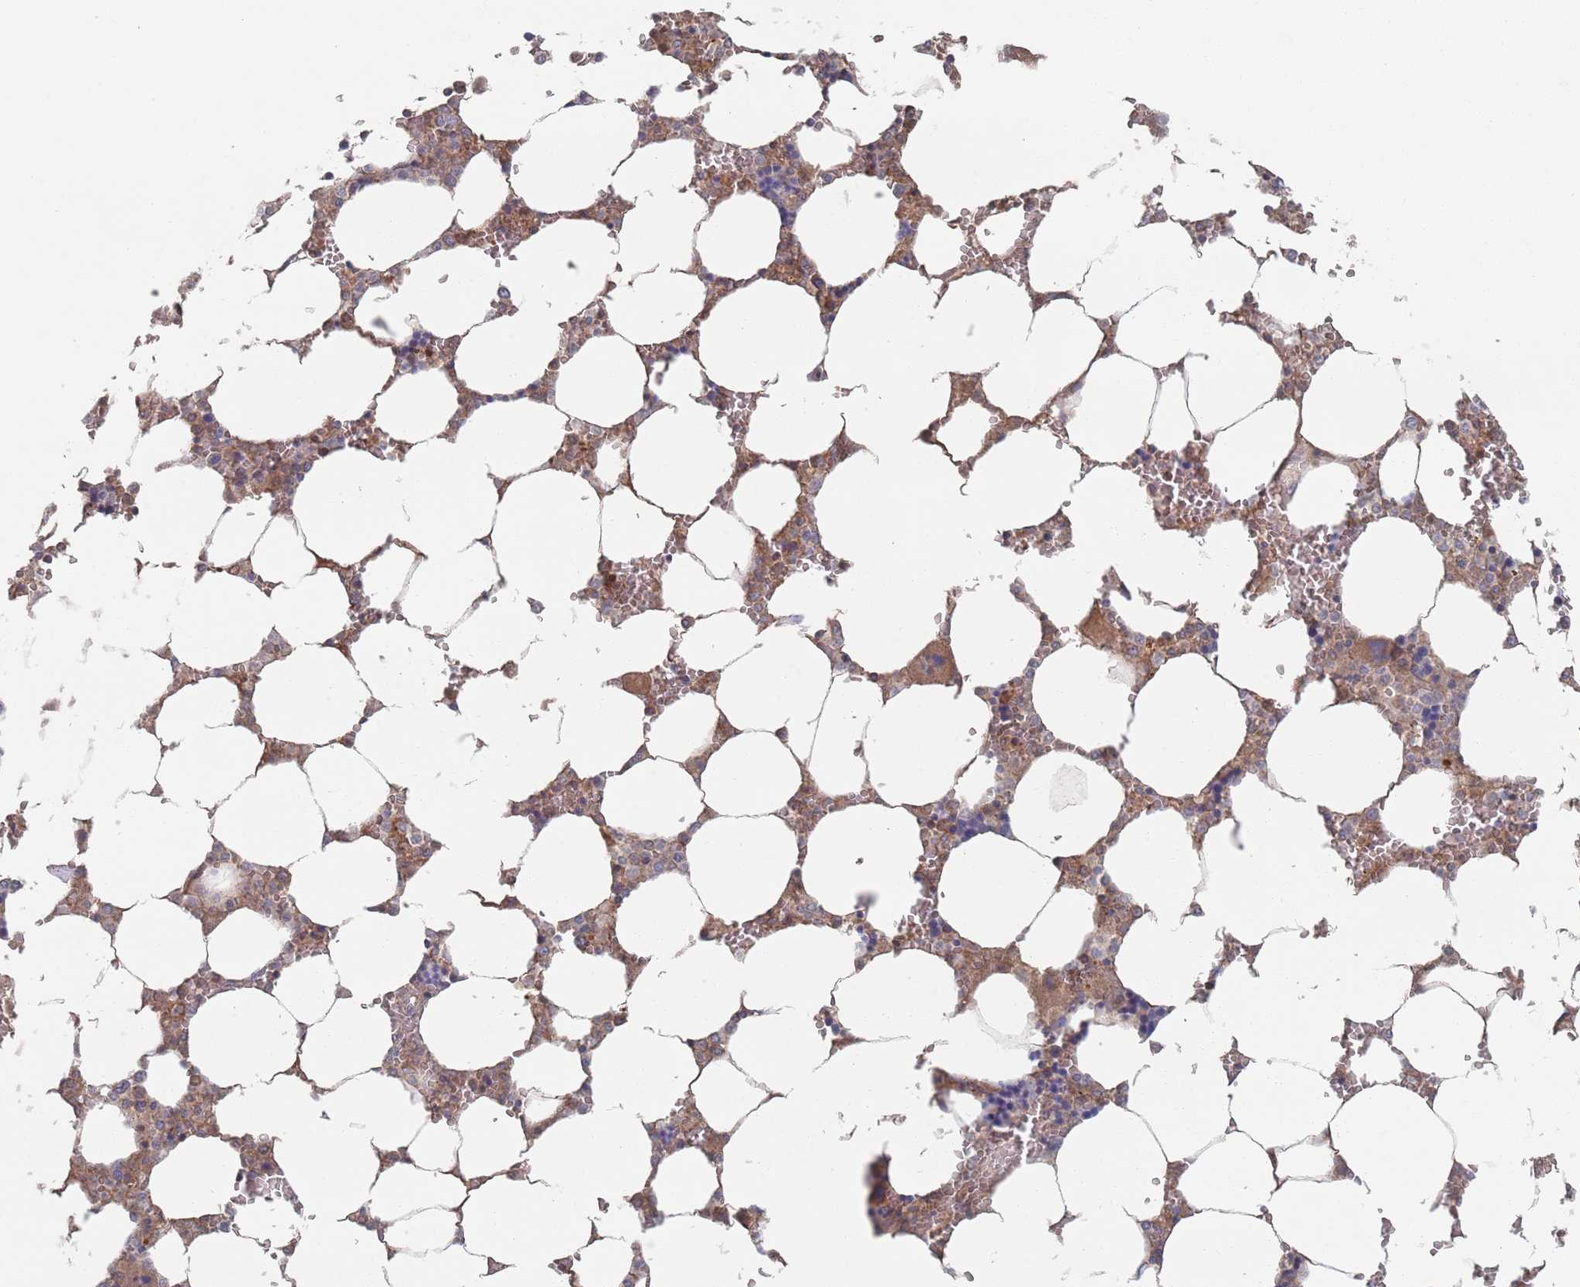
{"staining": {"intensity": "weak", "quantity": "25%-75%", "location": "cytoplasmic/membranous"}, "tissue": "bone marrow", "cell_type": "Hematopoietic cells", "image_type": "normal", "snomed": [{"axis": "morphology", "description": "Normal tissue, NOS"}, {"axis": "topography", "description": "Bone marrow"}], "caption": "About 25%-75% of hematopoietic cells in normal bone marrow show weak cytoplasmic/membranous protein expression as visualized by brown immunohistochemical staining.", "gene": "PLEKHA4", "patient": {"sex": "male", "age": 64}}